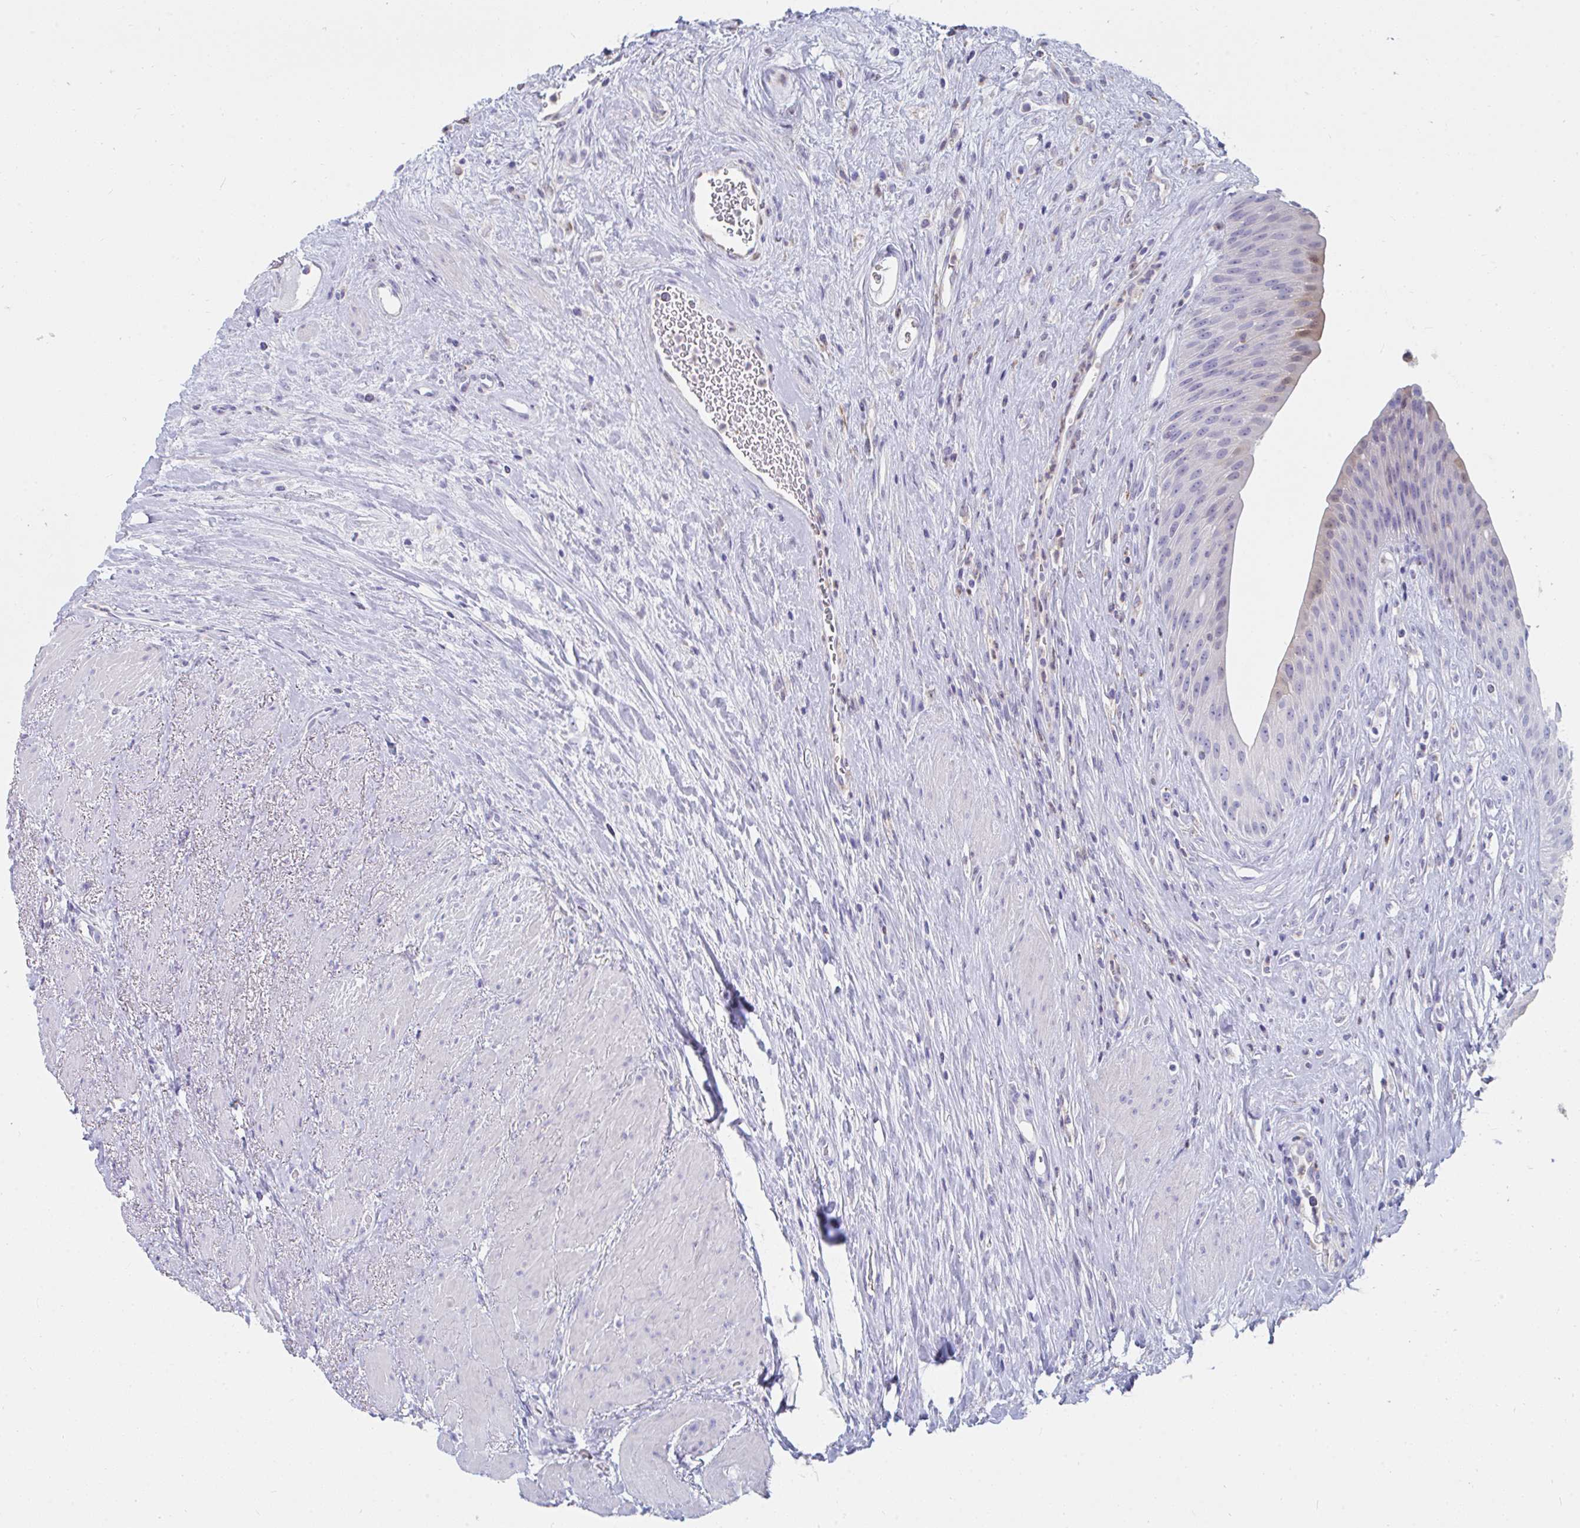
{"staining": {"intensity": "weak", "quantity": "<25%", "location": "nuclear"}, "tissue": "urinary bladder", "cell_type": "Urothelial cells", "image_type": "normal", "snomed": [{"axis": "morphology", "description": "Normal tissue, NOS"}, {"axis": "topography", "description": "Urinary bladder"}], "caption": "Micrograph shows no significant protein staining in urothelial cells of normal urinary bladder. (DAB IHC visualized using brightfield microscopy, high magnification).", "gene": "MGAM2", "patient": {"sex": "female", "age": 56}}